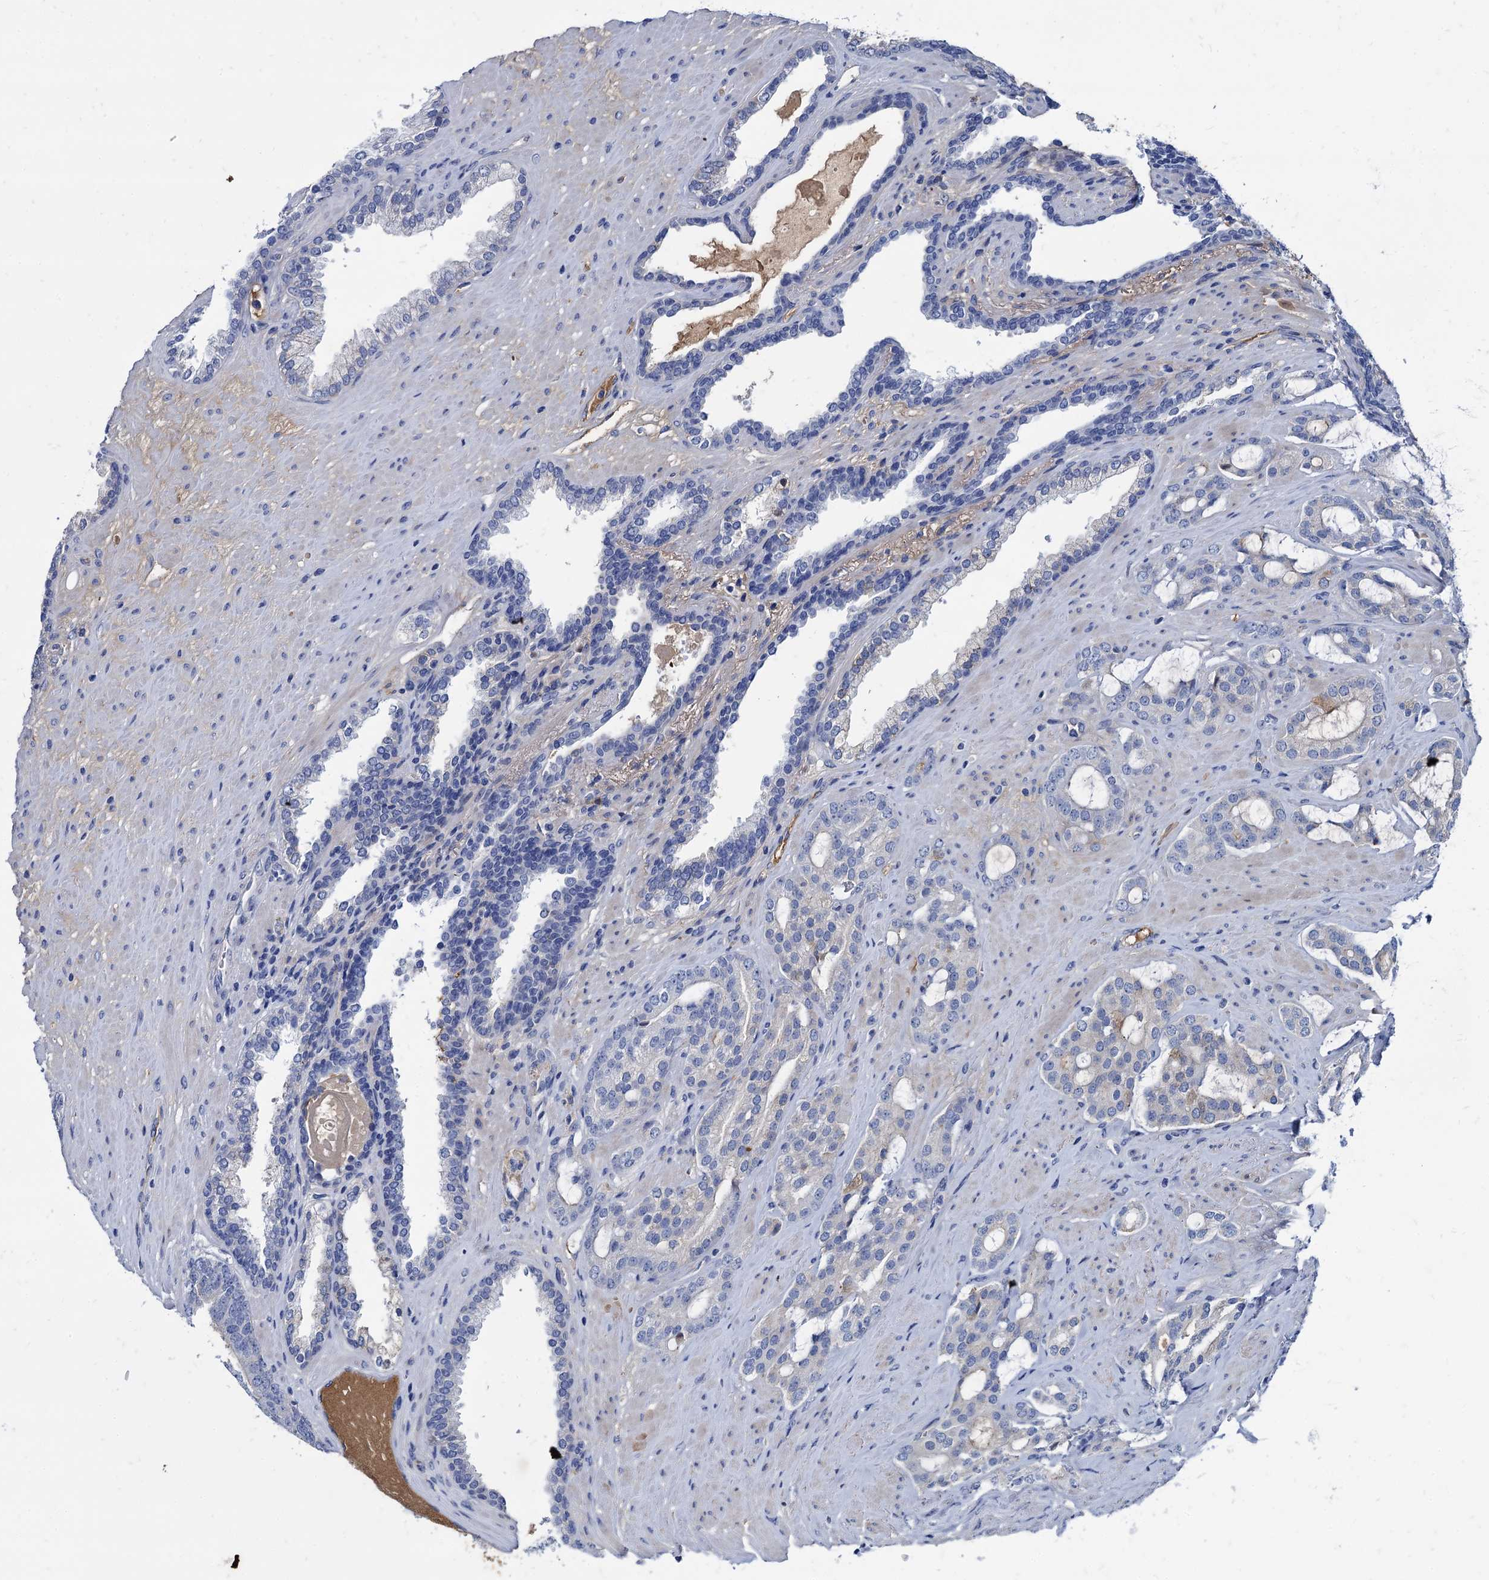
{"staining": {"intensity": "negative", "quantity": "none", "location": "none"}, "tissue": "prostate cancer", "cell_type": "Tumor cells", "image_type": "cancer", "snomed": [{"axis": "morphology", "description": "Adenocarcinoma, High grade"}, {"axis": "topography", "description": "Prostate"}], "caption": "Immunohistochemistry of prostate cancer (adenocarcinoma (high-grade)) demonstrates no positivity in tumor cells.", "gene": "TMEM72", "patient": {"sex": "male", "age": 68}}